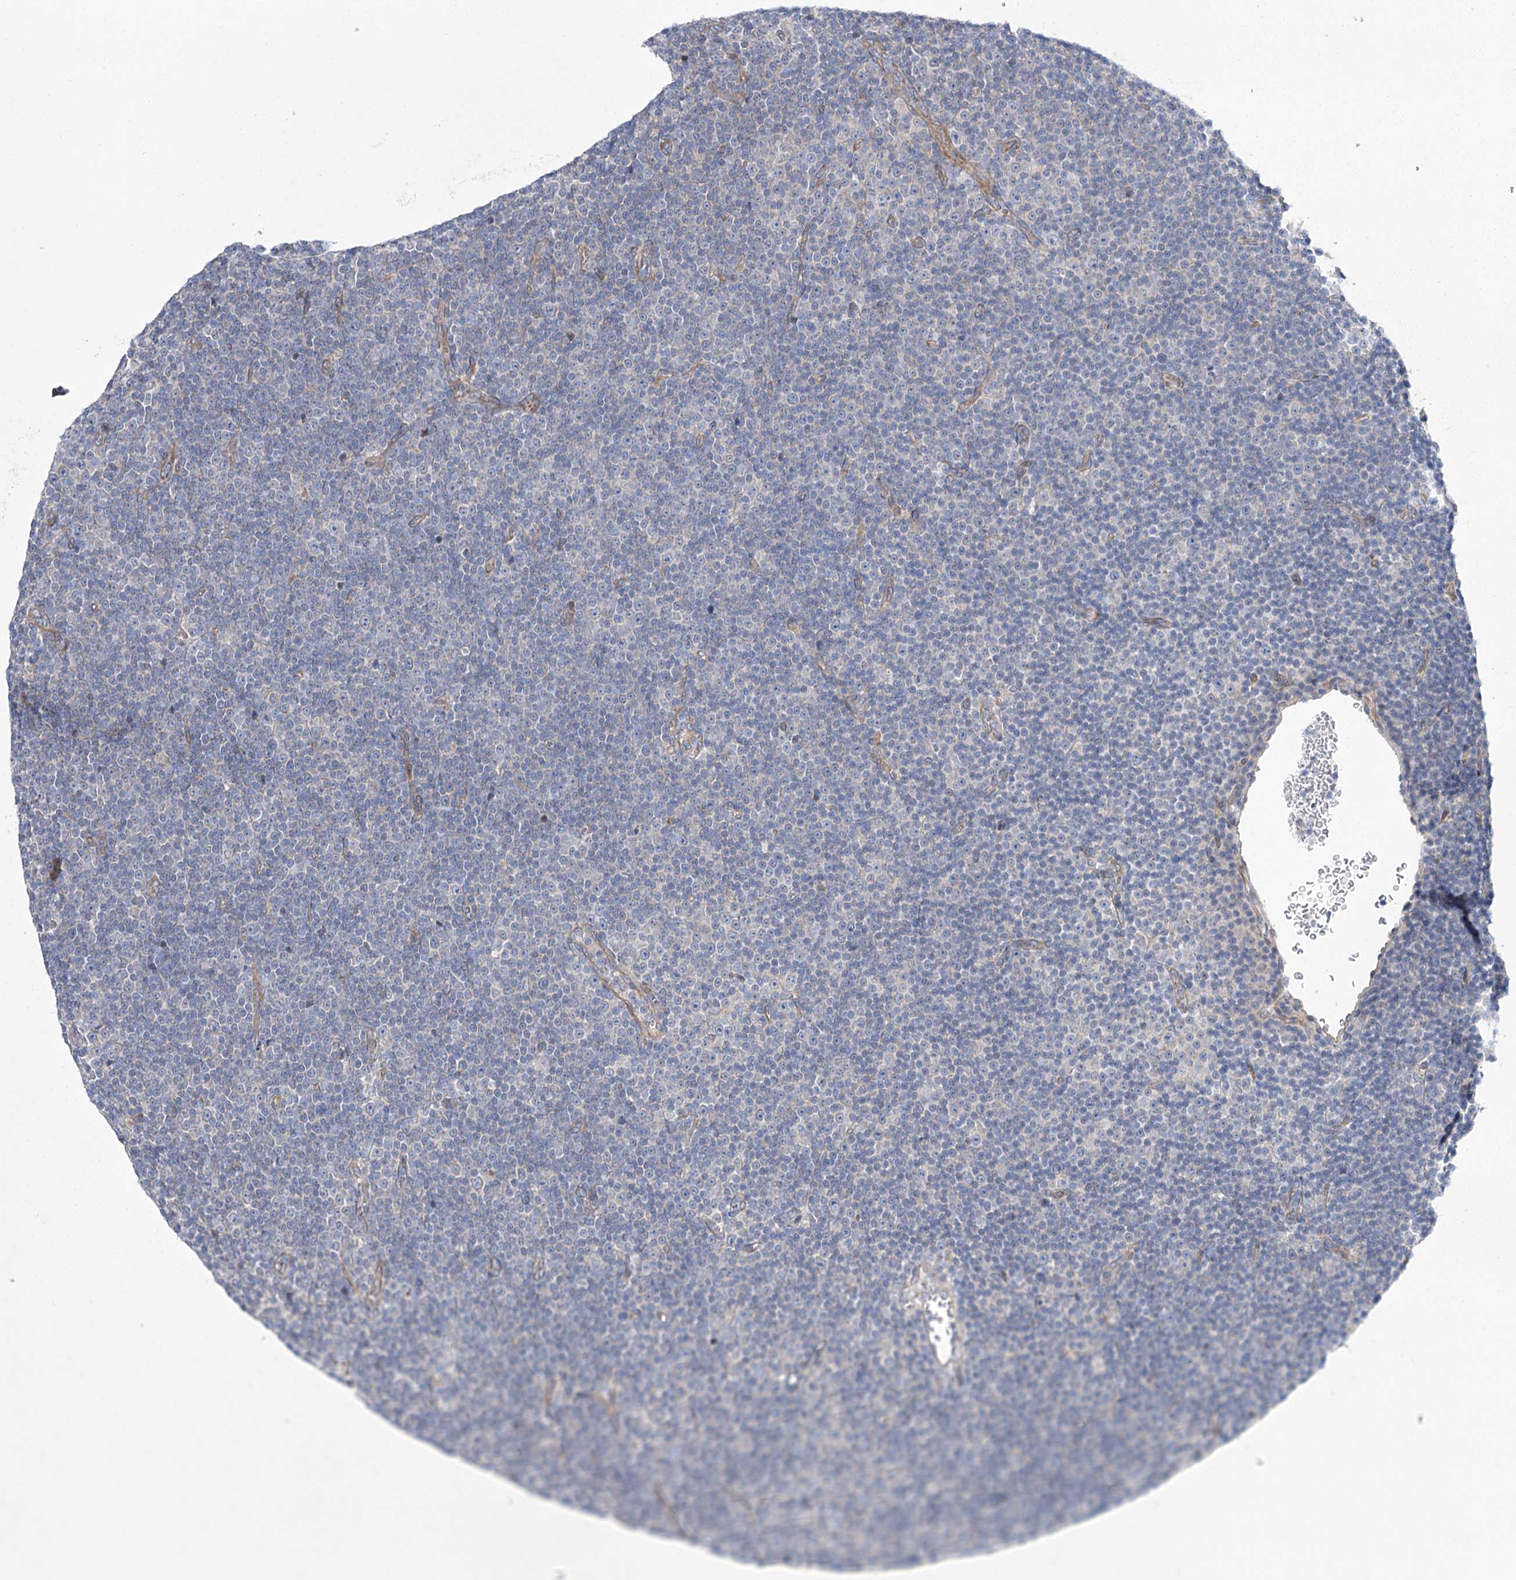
{"staining": {"intensity": "negative", "quantity": "none", "location": "none"}, "tissue": "lymphoma", "cell_type": "Tumor cells", "image_type": "cancer", "snomed": [{"axis": "morphology", "description": "Malignant lymphoma, non-Hodgkin's type, Low grade"}, {"axis": "topography", "description": "Lymph node"}], "caption": "The histopathology image exhibits no significant expression in tumor cells of low-grade malignant lymphoma, non-Hodgkin's type.", "gene": "ARHGAP32", "patient": {"sex": "female", "age": 67}}